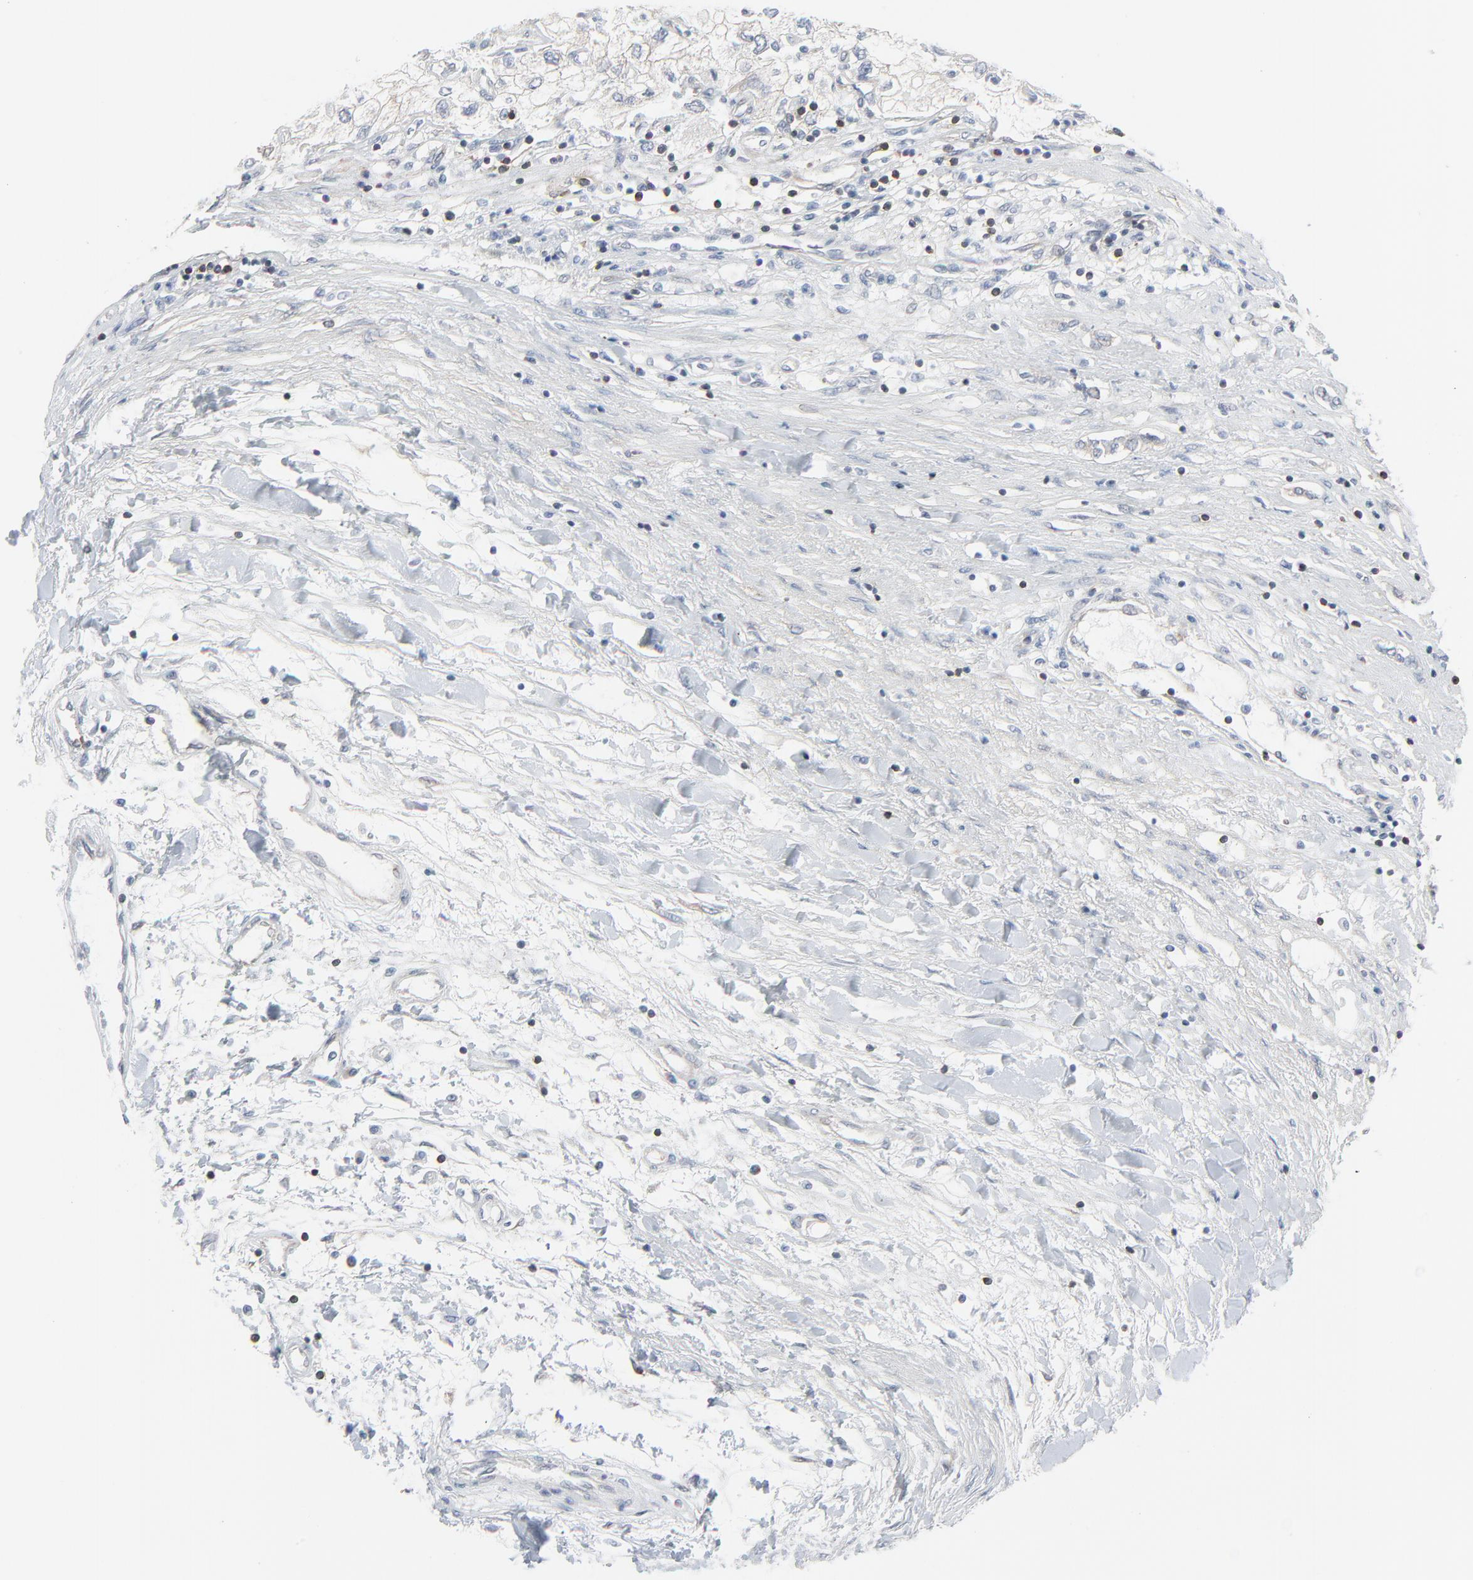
{"staining": {"intensity": "negative", "quantity": "none", "location": "none"}, "tissue": "renal cancer", "cell_type": "Tumor cells", "image_type": "cancer", "snomed": [{"axis": "morphology", "description": "Adenocarcinoma, NOS"}, {"axis": "topography", "description": "Kidney"}], "caption": "Tumor cells show no significant protein positivity in renal cancer (adenocarcinoma).", "gene": "OPTN", "patient": {"sex": "male", "age": 57}}